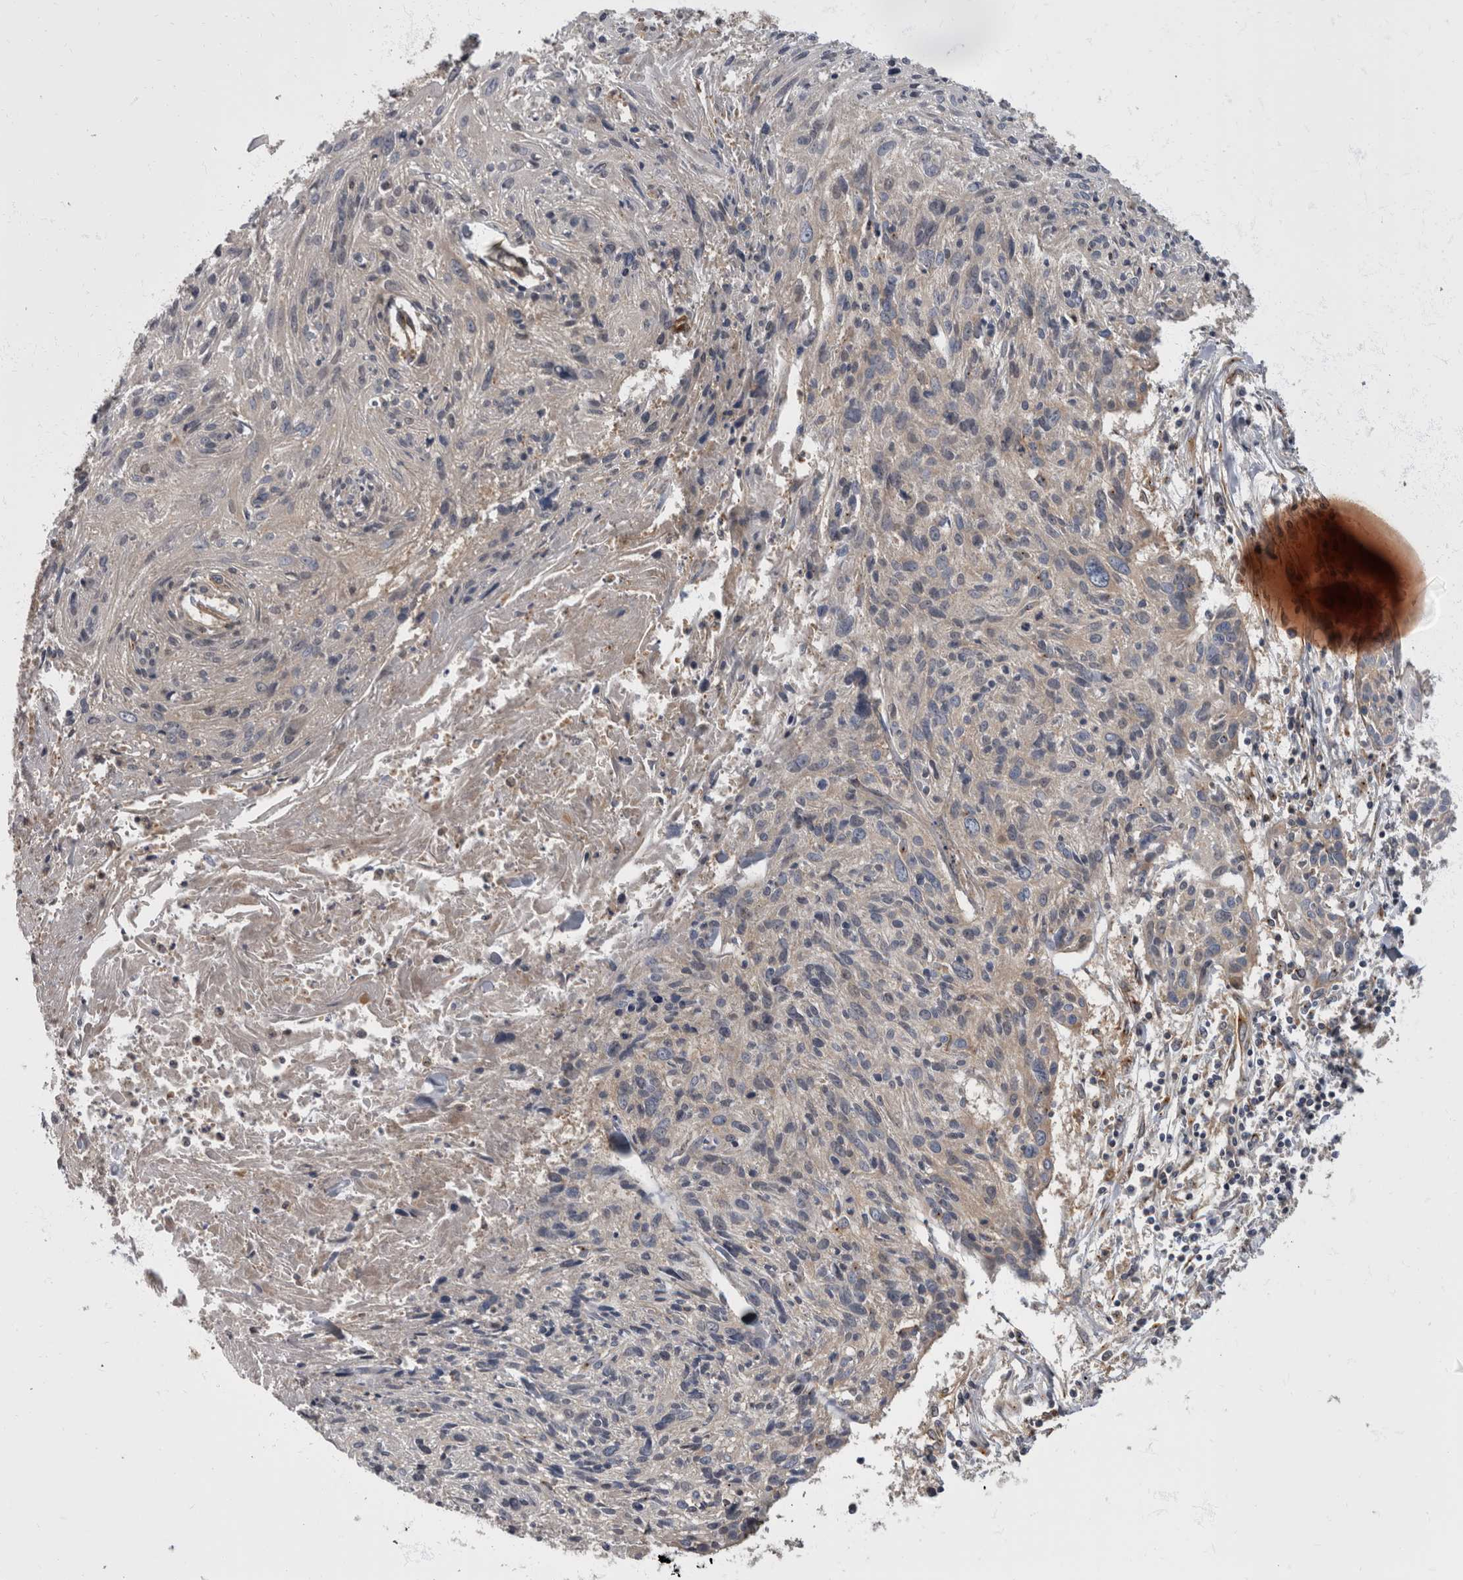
{"staining": {"intensity": "negative", "quantity": "none", "location": "none"}, "tissue": "cervical cancer", "cell_type": "Tumor cells", "image_type": "cancer", "snomed": [{"axis": "morphology", "description": "Squamous cell carcinoma, NOS"}, {"axis": "topography", "description": "Cervix"}], "caption": "Protein analysis of cervical cancer (squamous cell carcinoma) shows no significant positivity in tumor cells. (DAB (3,3'-diaminobenzidine) immunohistochemistry (IHC) with hematoxylin counter stain).", "gene": "HOOK3", "patient": {"sex": "female", "age": 51}}